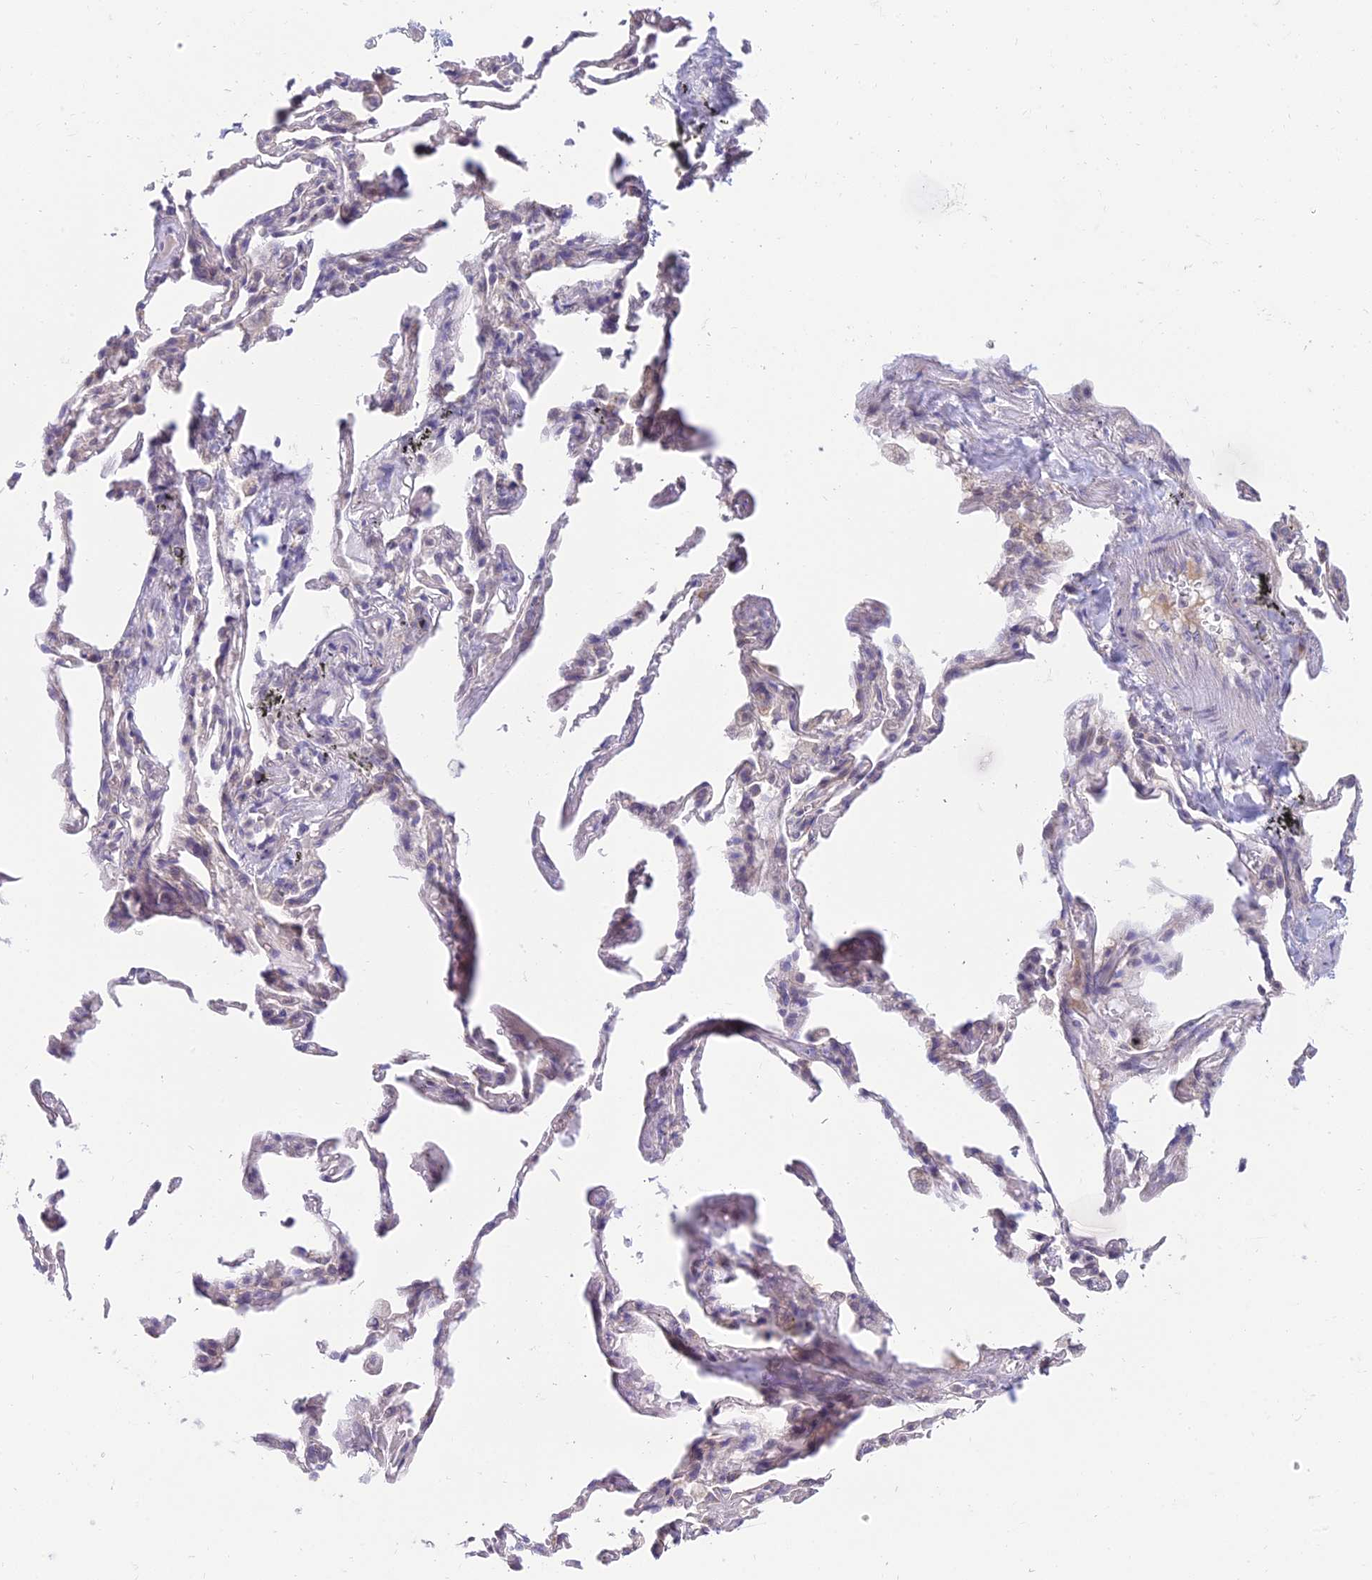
{"staining": {"intensity": "negative", "quantity": "none", "location": "none"}, "tissue": "adipose tissue", "cell_type": "Adipocytes", "image_type": "normal", "snomed": [{"axis": "morphology", "description": "Normal tissue, NOS"}, {"axis": "topography", "description": "Lymph node"}, {"axis": "topography", "description": "Bronchus"}], "caption": "Adipocytes show no significant protein staining in benign adipose tissue. (IHC, brightfield microscopy, high magnification).", "gene": "CFAP206", "patient": {"sex": "male", "age": 63}}